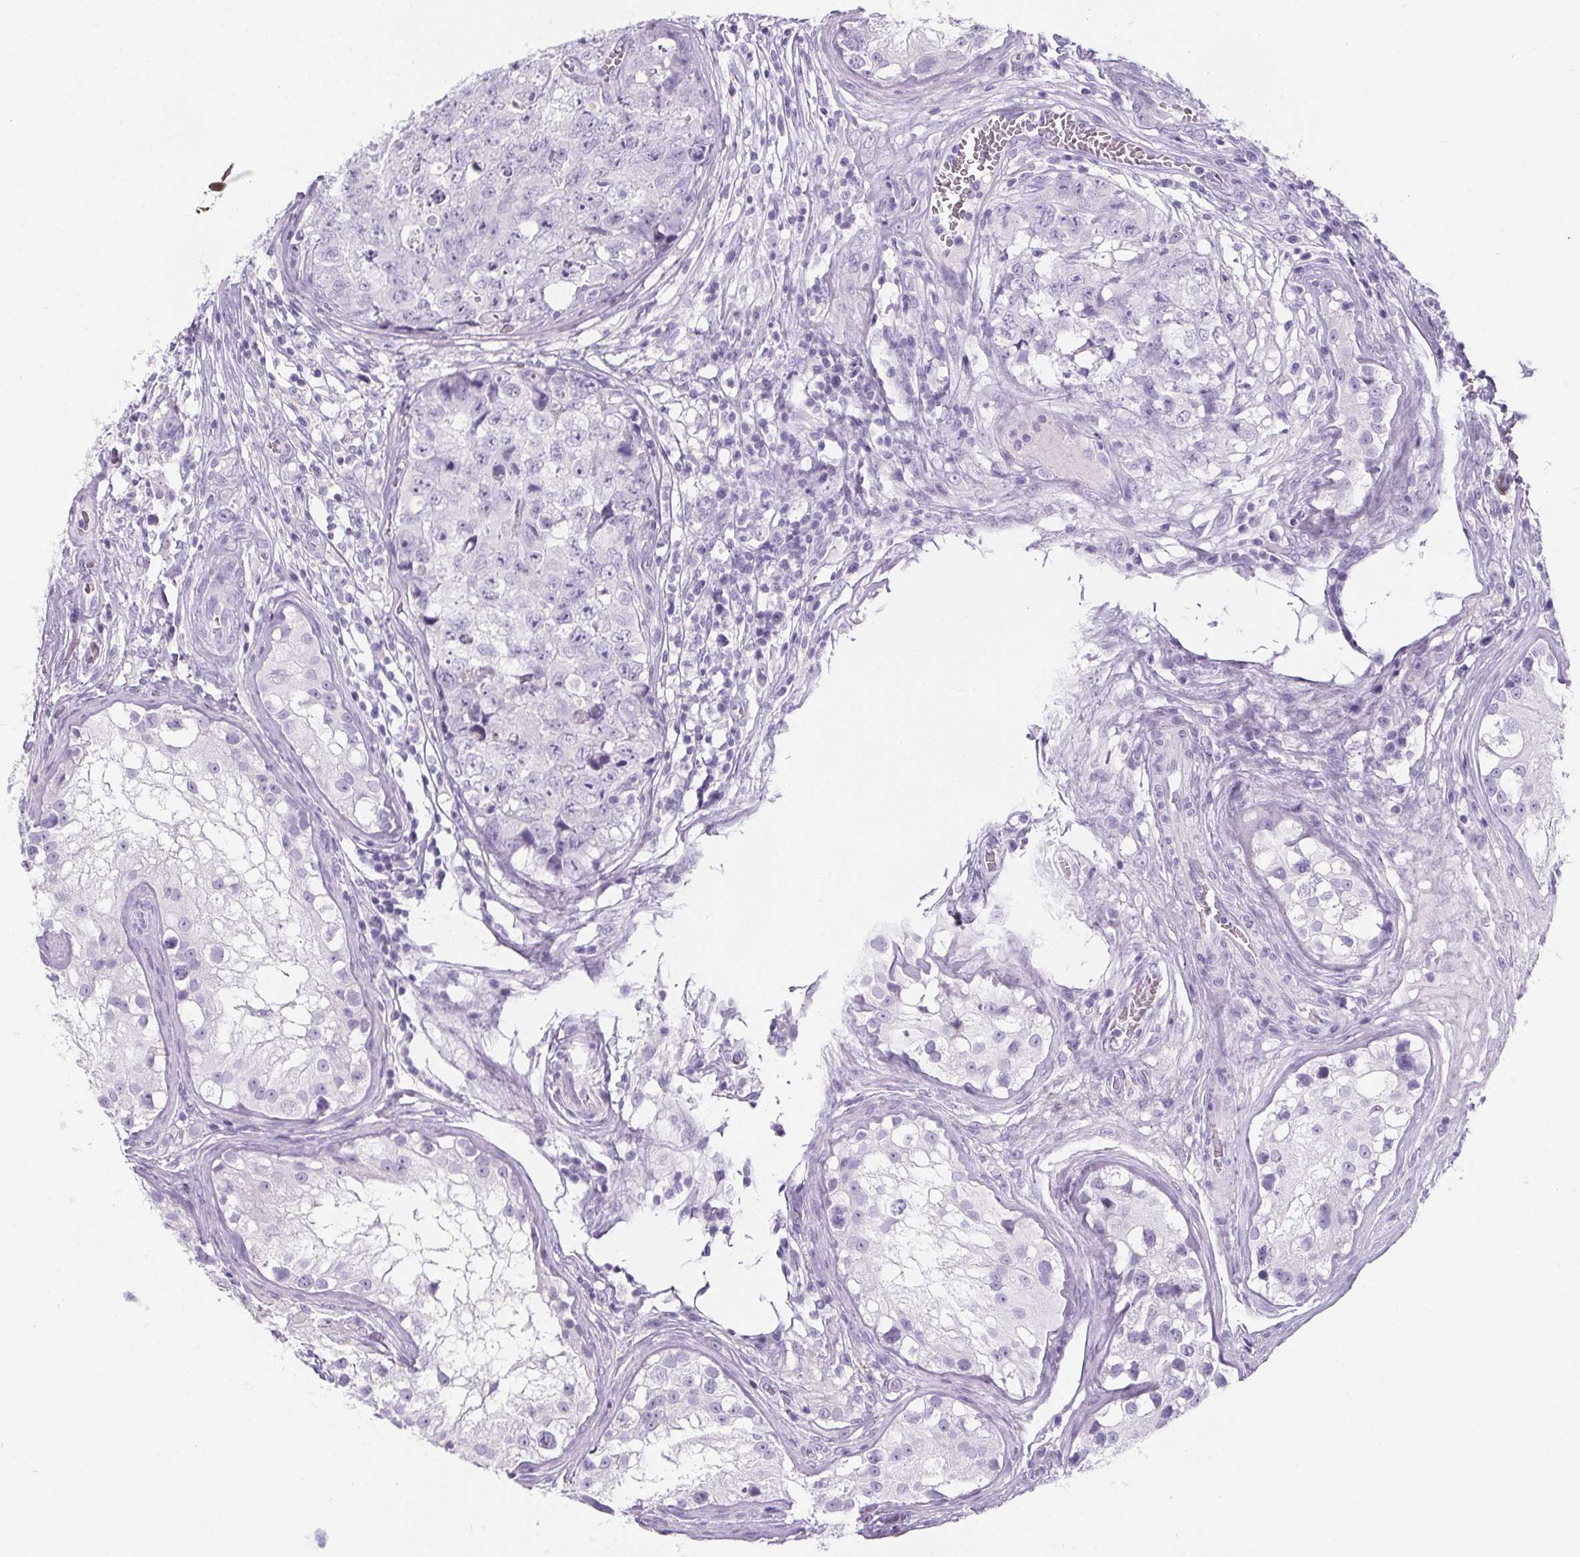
{"staining": {"intensity": "negative", "quantity": "none", "location": "none"}, "tissue": "testis cancer", "cell_type": "Tumor cells", "image_type": "cancer", "snomed": [{"axis": "morphology", "description": "Carcinoma, Embryonal, NOS"}, {"axis": "topography", "description": "Testis"}], "caption": "This is an IHC histopathology image of human embryonal carcinoma (testis). There is no positivity in tumor cells.", "gene": "ADRB1", "patient": {"sex": "male", "age": 18}}